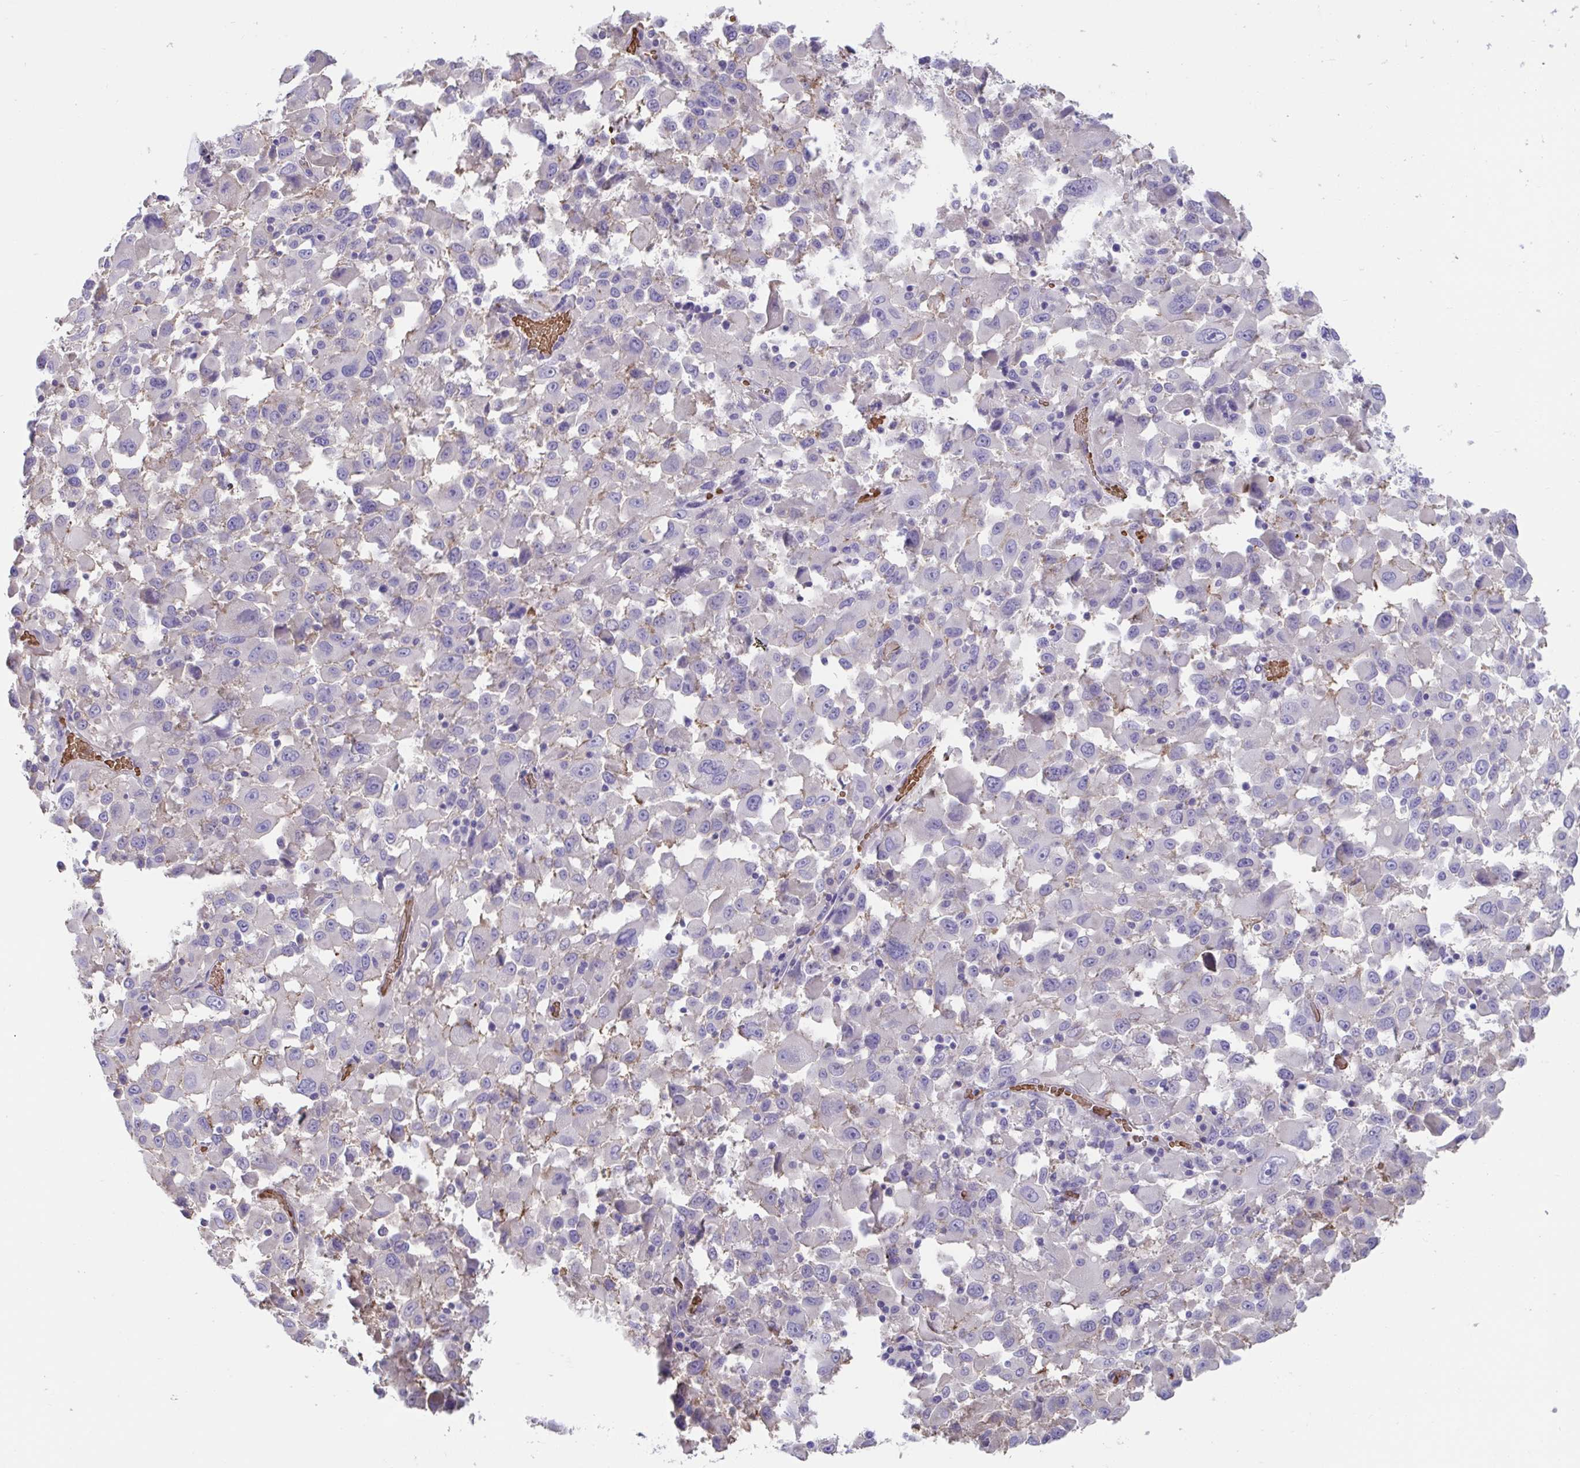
{"staining": {"intensity": "negative", "quantity": "none", "location": "none"}, "tissue": "melanoma", "cell_type": "Tumor cells", "image_type": "cancer", "snomed": [{"axis": "morphology", "description": "Malignant melanoma, Metastatic site"}, {"axis": "topography", "description": "Soft tissue"}], "caption": "Tumor cells show no significant protein positivity in melanoma. Nuclei are stained in blue.", "gene": "TTC30B", "patient": {"sex": "male", "age": 50}}